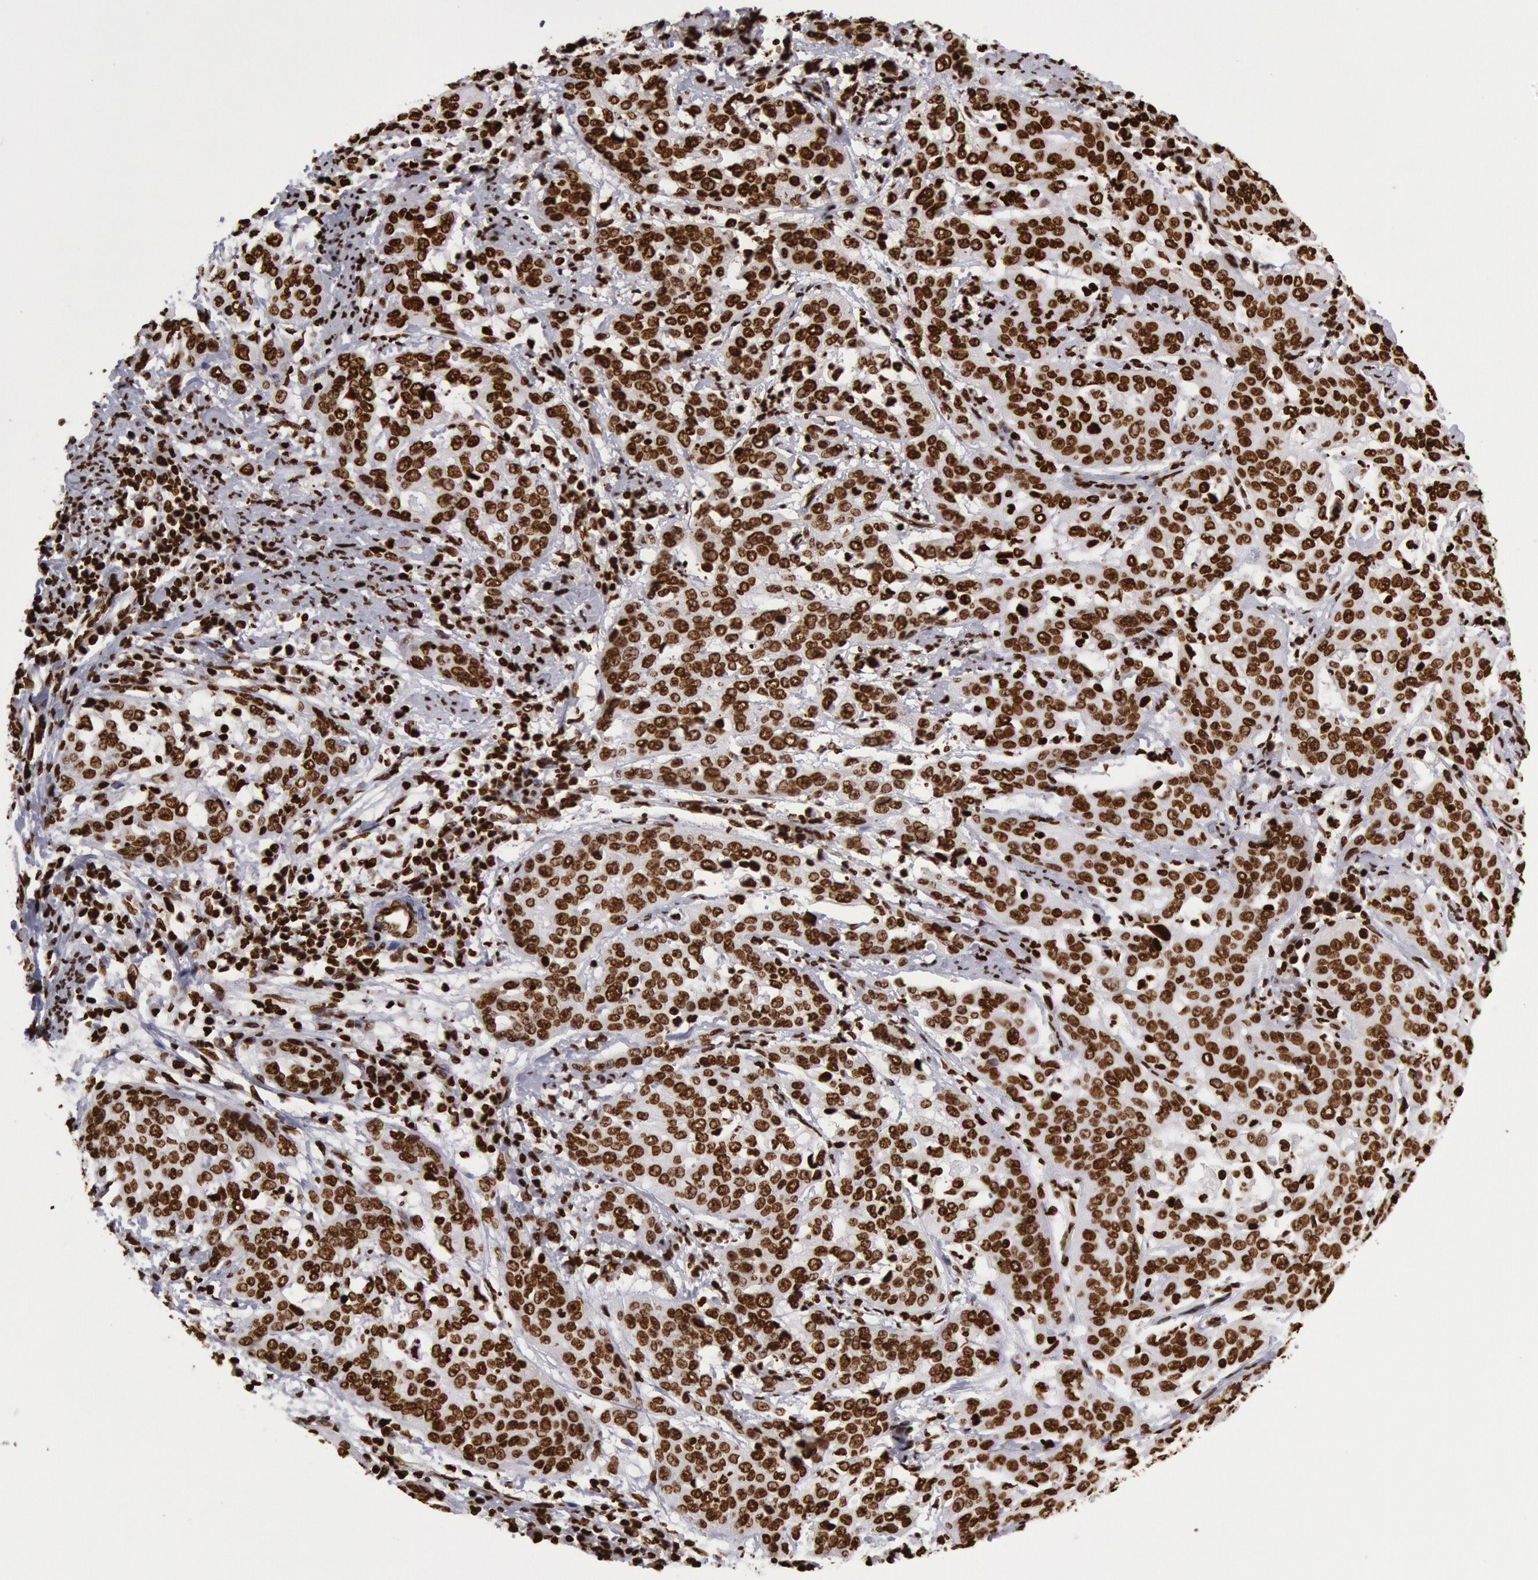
{"staining": {"intensity": "strong", "quantity": ">75%", "location": "nuclear"}, "tissue": "cervical cancer", "cell_type": "Tumor cells", "image_type": "cancer", "snomed": [{"axis": "morphology", "description": "Squamous cell carcinoma, NOS"}, {"axis": "topography", "description": "Cervix"}], "caption": "Protein staining shows strong nuclear expression in about >75% of tumor cells in cervical cancer. Nuclei are stained in blue.", "gene": "H3-4", "patient": {"sex": "female", "age": 41}}